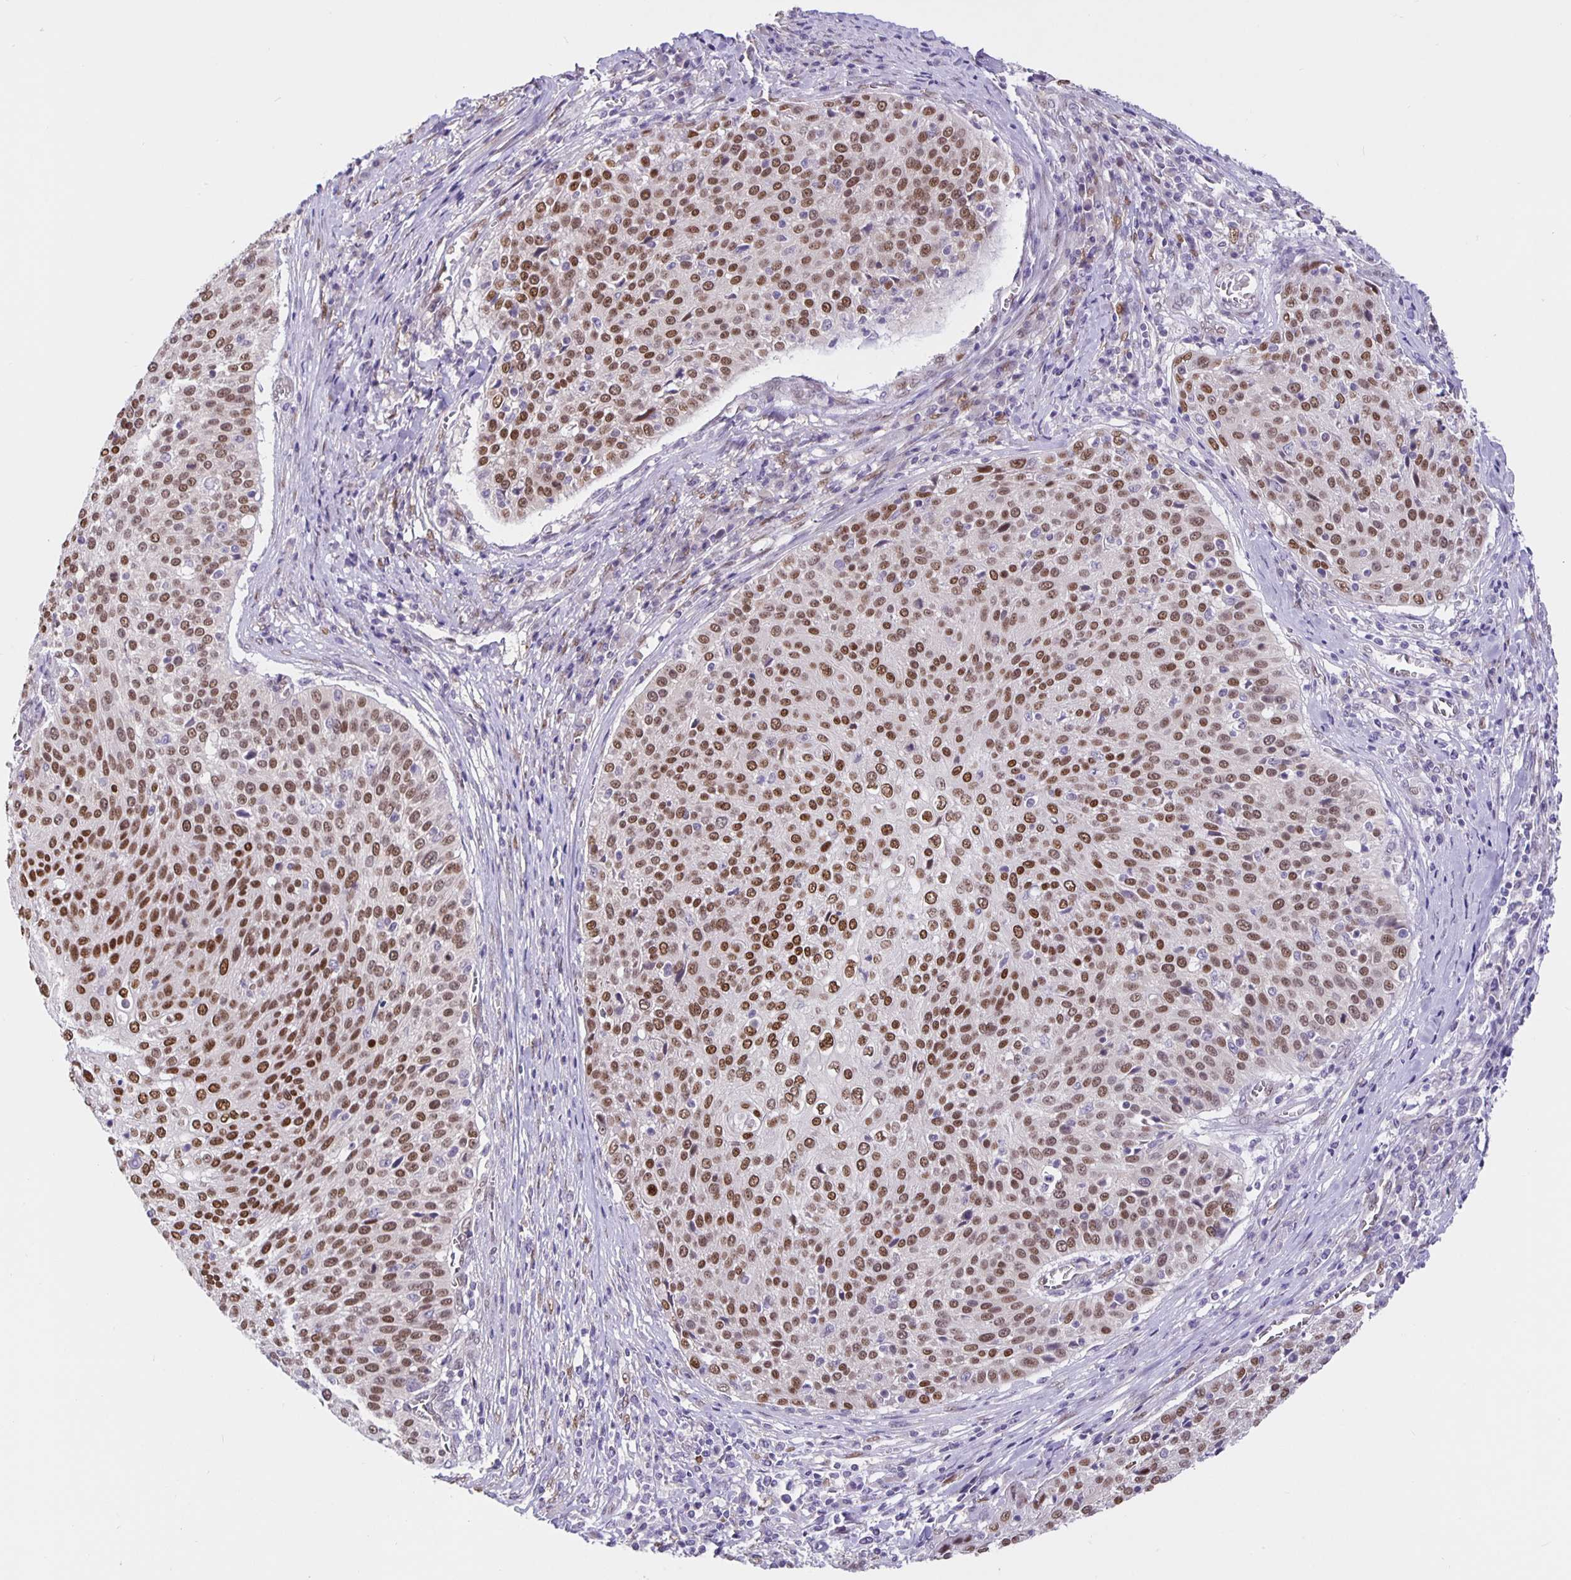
{"staining": {"intensity": "moderate", "quantity": ">75%", "location": "nuclear"}, "tissue": "cervical cancer", "cell_type": "Tumor cells", "image_type": "cancer", "snomed": [{"axis": "morphology", "description": "Squamous cell carcinoma, NOS"}, {"axis": "topography", "description": "Cervix"}], "caption": "Immunohistochemical staining of human cervical squamous cell carcinoma reveals medium levels of moderate nuclear positivity in approximately >75% of tumor cells. (DAB (3,3'-diaminobenzidine) IHC with brightfield microscopy, high magnification).", "gene": "FOSL2", "patient": {"sex": "female", "age": 31}}